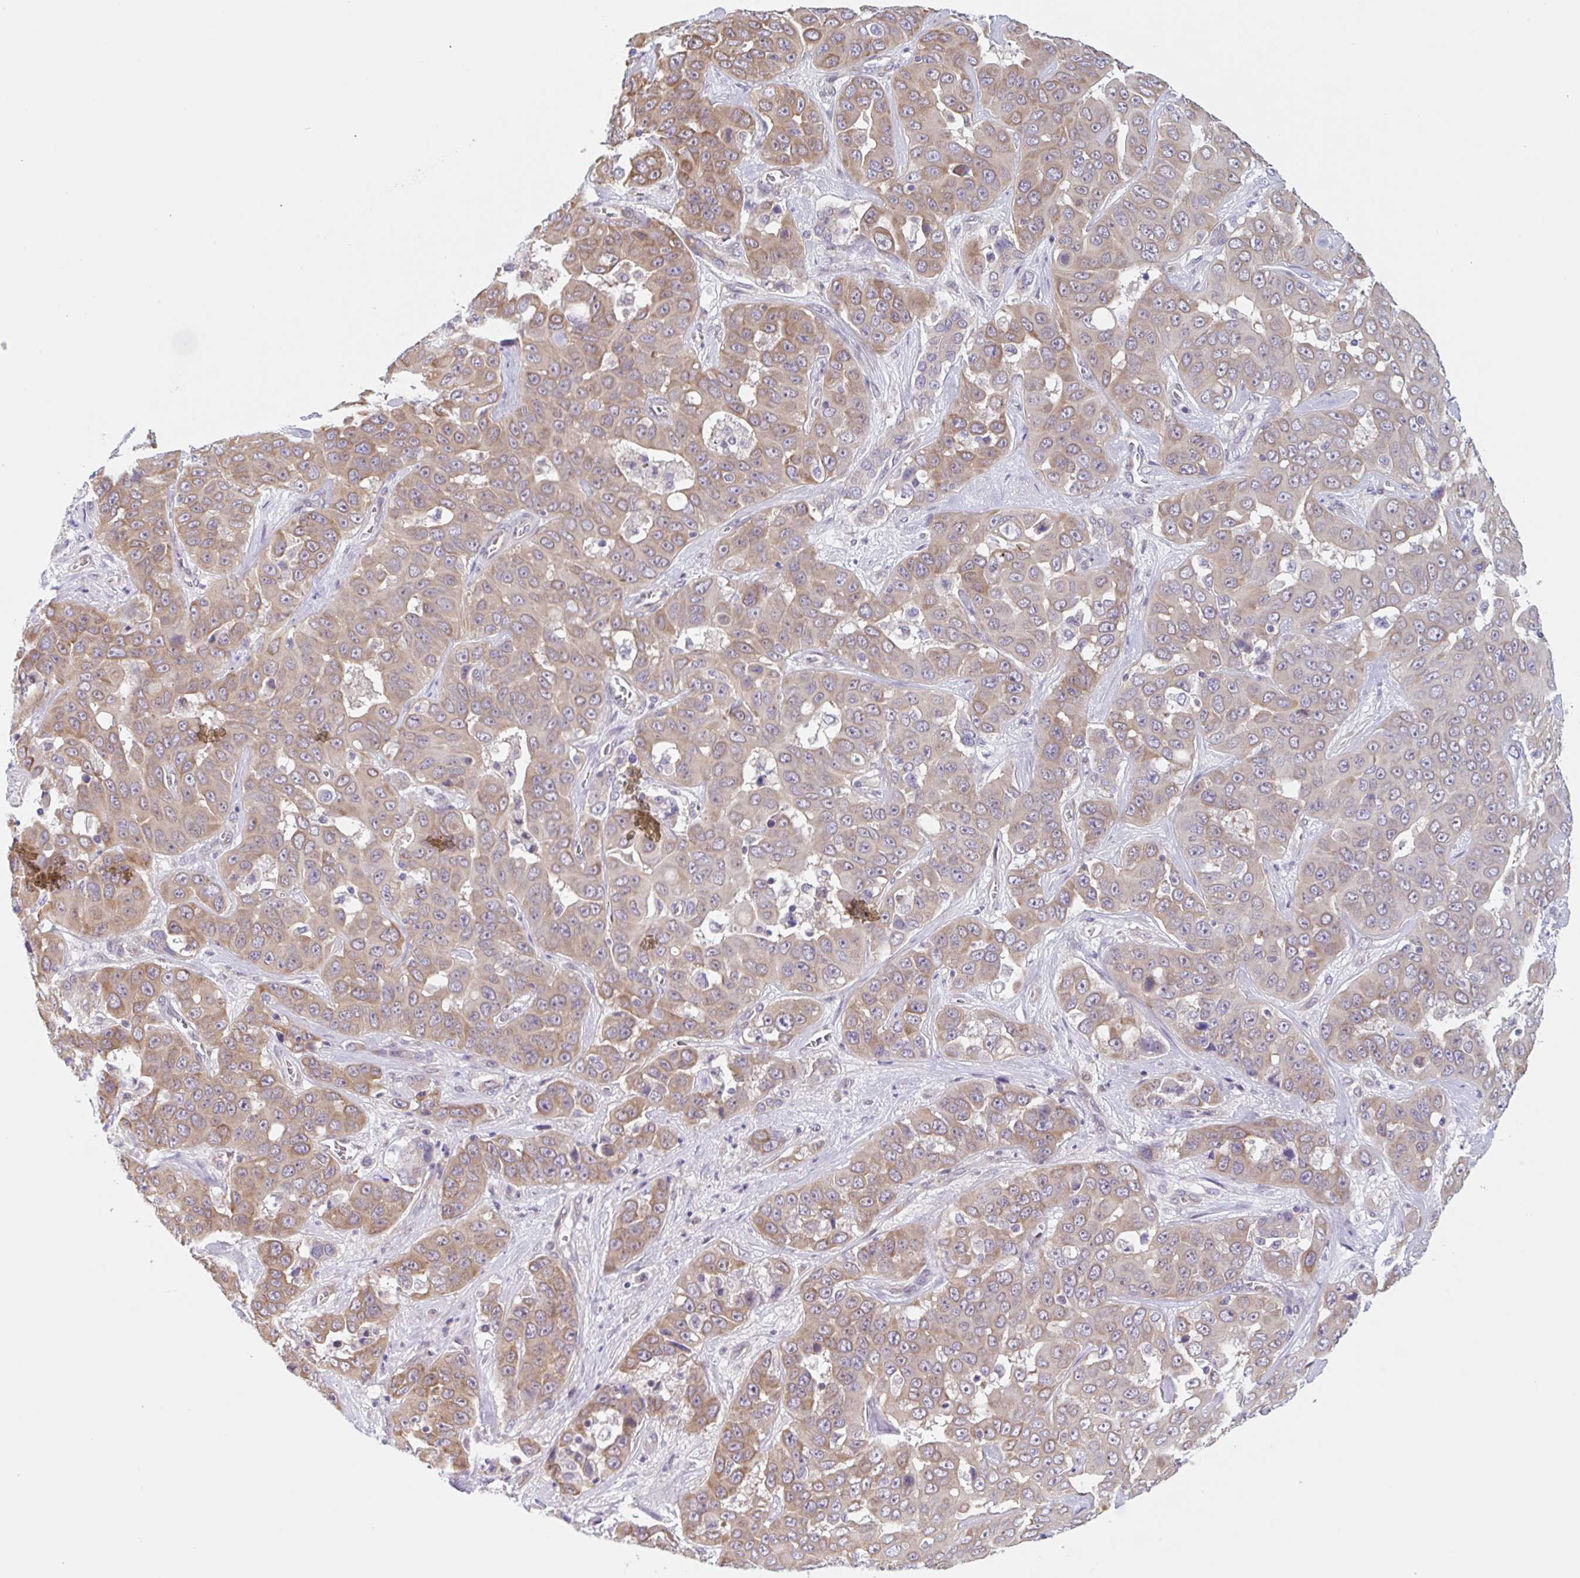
{"staining": {"intensity": "weak", "quantity": ">75%", "location": "cytoplasmic/membranous"}, "tissue": "liver cancer", "cell_type": "Tumor cells", "image_type": "cancer", "snomed": [{"axis": "morphology", "description": "Cholangiocarcinoma"}, {"axis": "topography", "description": "Liver"}], "caption": "An image of liver cholangiocarcinoma stained for a protein shows weak cytoplasmic/membranous brown staining in tumor cells.", "gene": "TBPL2", "patient": {"sex": "female", "age": 52}}